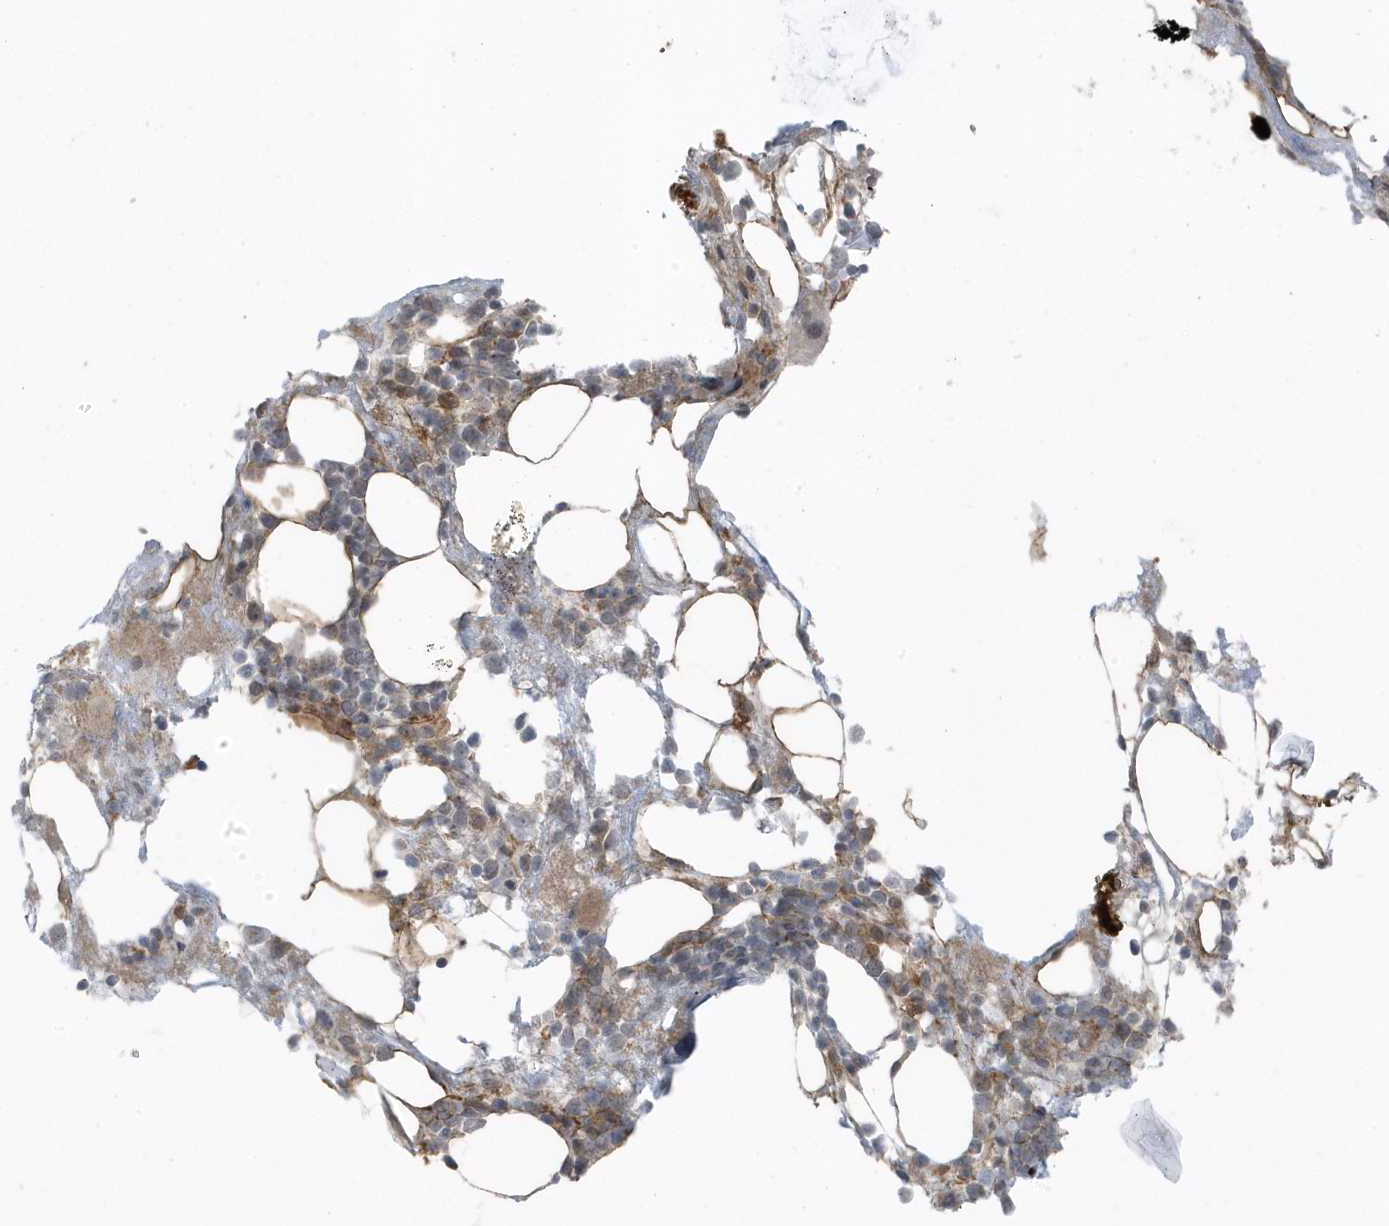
{"staining": {"intensity": "negative", "quantity": "none", "location": "none"}, "tissue": "bone marrow", "cell_type": "Hematopoietic cells", "image_type": "normal", "snomed": [{"axis": "morphology", "description": "Normal tissue, NOS"}, {"axis": "topography", "description": "Bone marrow"}], "caption": "The micrograph reveals no significant staining in hematopoietic cells of bone marrow. (DAB immunohistochemistry (IHC) visualized using brightfield microscopy, high magnification).", "gene": "PARD3B", "patient": {"sex": "male", "age": 58}}